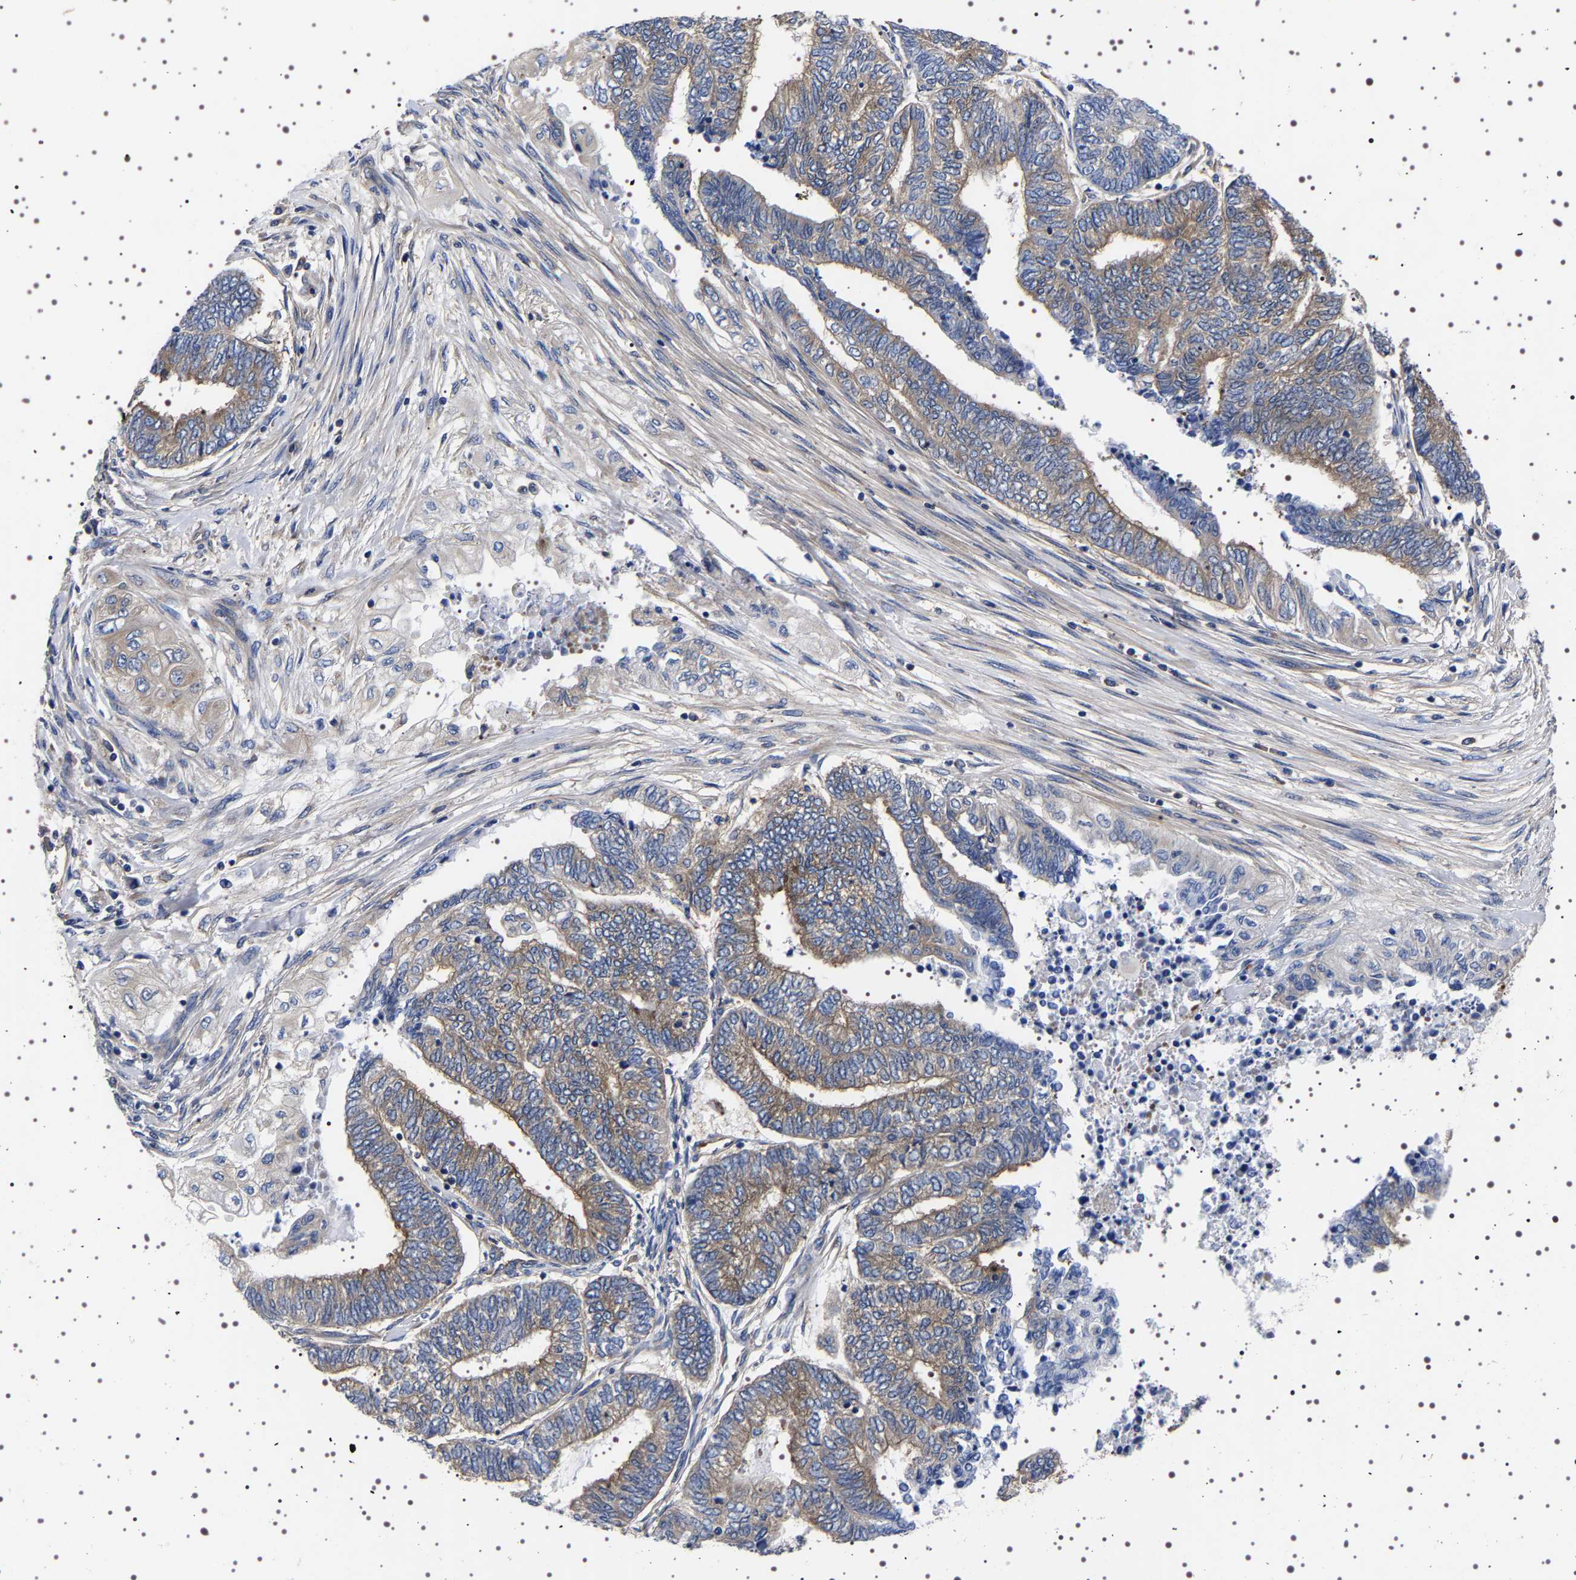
{"staining": {"intensity": "weak", "quantity": ">75%", "location": "cytoplasmic/membranous"}, "tissue": "endometrial cancer", "cell_type": "Tumor cells", "image_type": "cancer", "snomed": [{"axis": "morphology", "description": "Adenocarcinoma, NOS"}, {"axis": "topography", "description": "Uterus"}, {"axis": "topography", "description": "Endometrium"}], "caption": "IHC histopathology image of endometrial cancer stained for a protein (brown), which displays low levels of weak cytoplasmic/membranous positivity in about >75% of tumor cells.", "gene": "DARS1", "patient": {"sex": "female", "age": 70}}